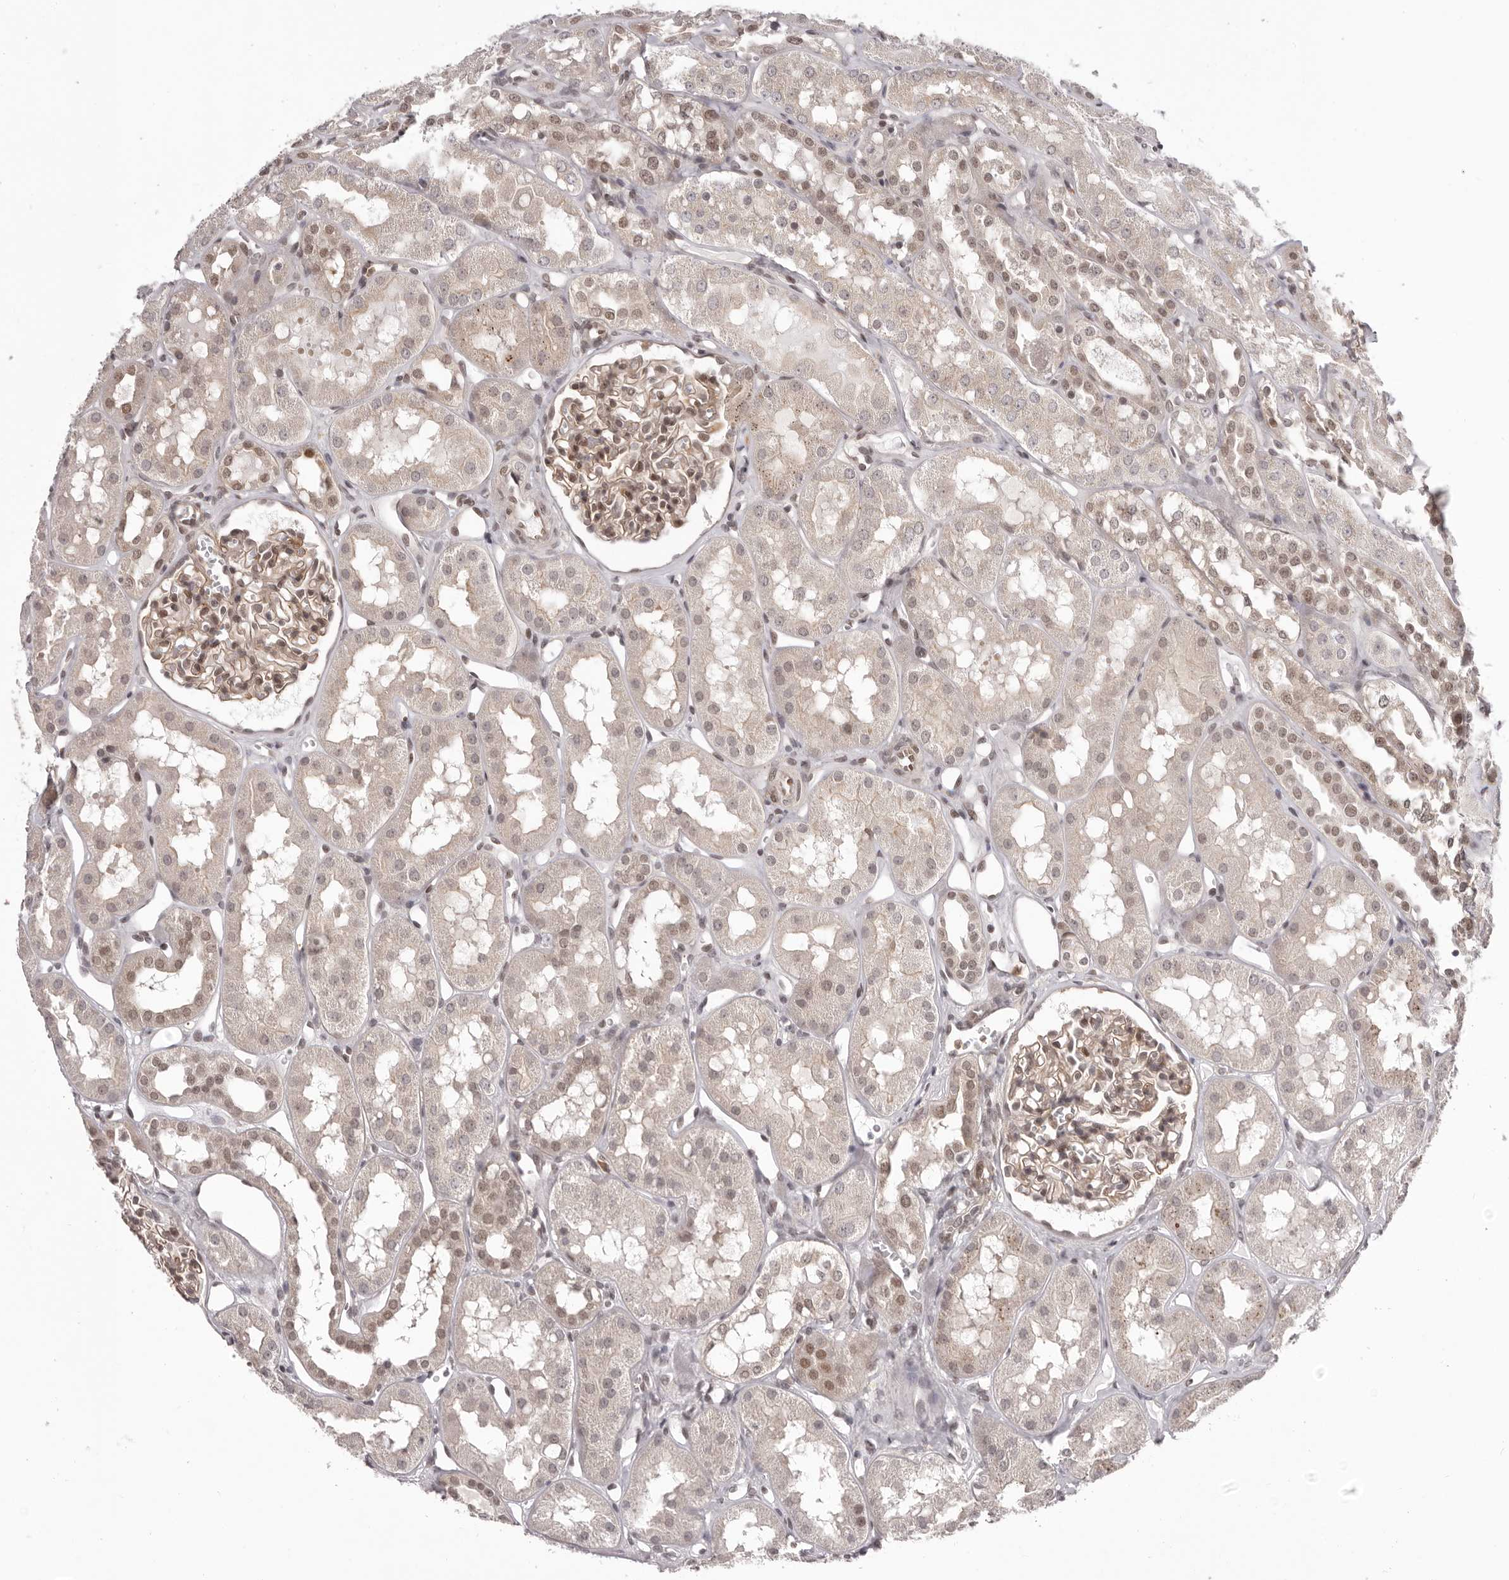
{"staining": {"intensity": "weak", "quantity": ">75%", "location": "cytoplasmic/membranous,nuclear"}, "tissue": "kidney", "cell_type": "Cells in glomeruli", "image_type": "normal", "snomed": [{"axis": "morphology", "description": "Normal tissue, NOS"}, {"axis": "topography", "description": "Kidney"}], "caption": "Cells in glomeruli reveal low levels of weak cytoplasmic/membranous,nuclear staining in about >75% of cells in unremarkable kidney. The staining was performed using DAB (3,3'-diaminobenzidine) to visualize the protein expression in brown, while the nuclei were stained in blue with hematoxylin (Magnification: 20x).", "gene": "RNF2", "patient": {"sex": "male", "age": 16}}